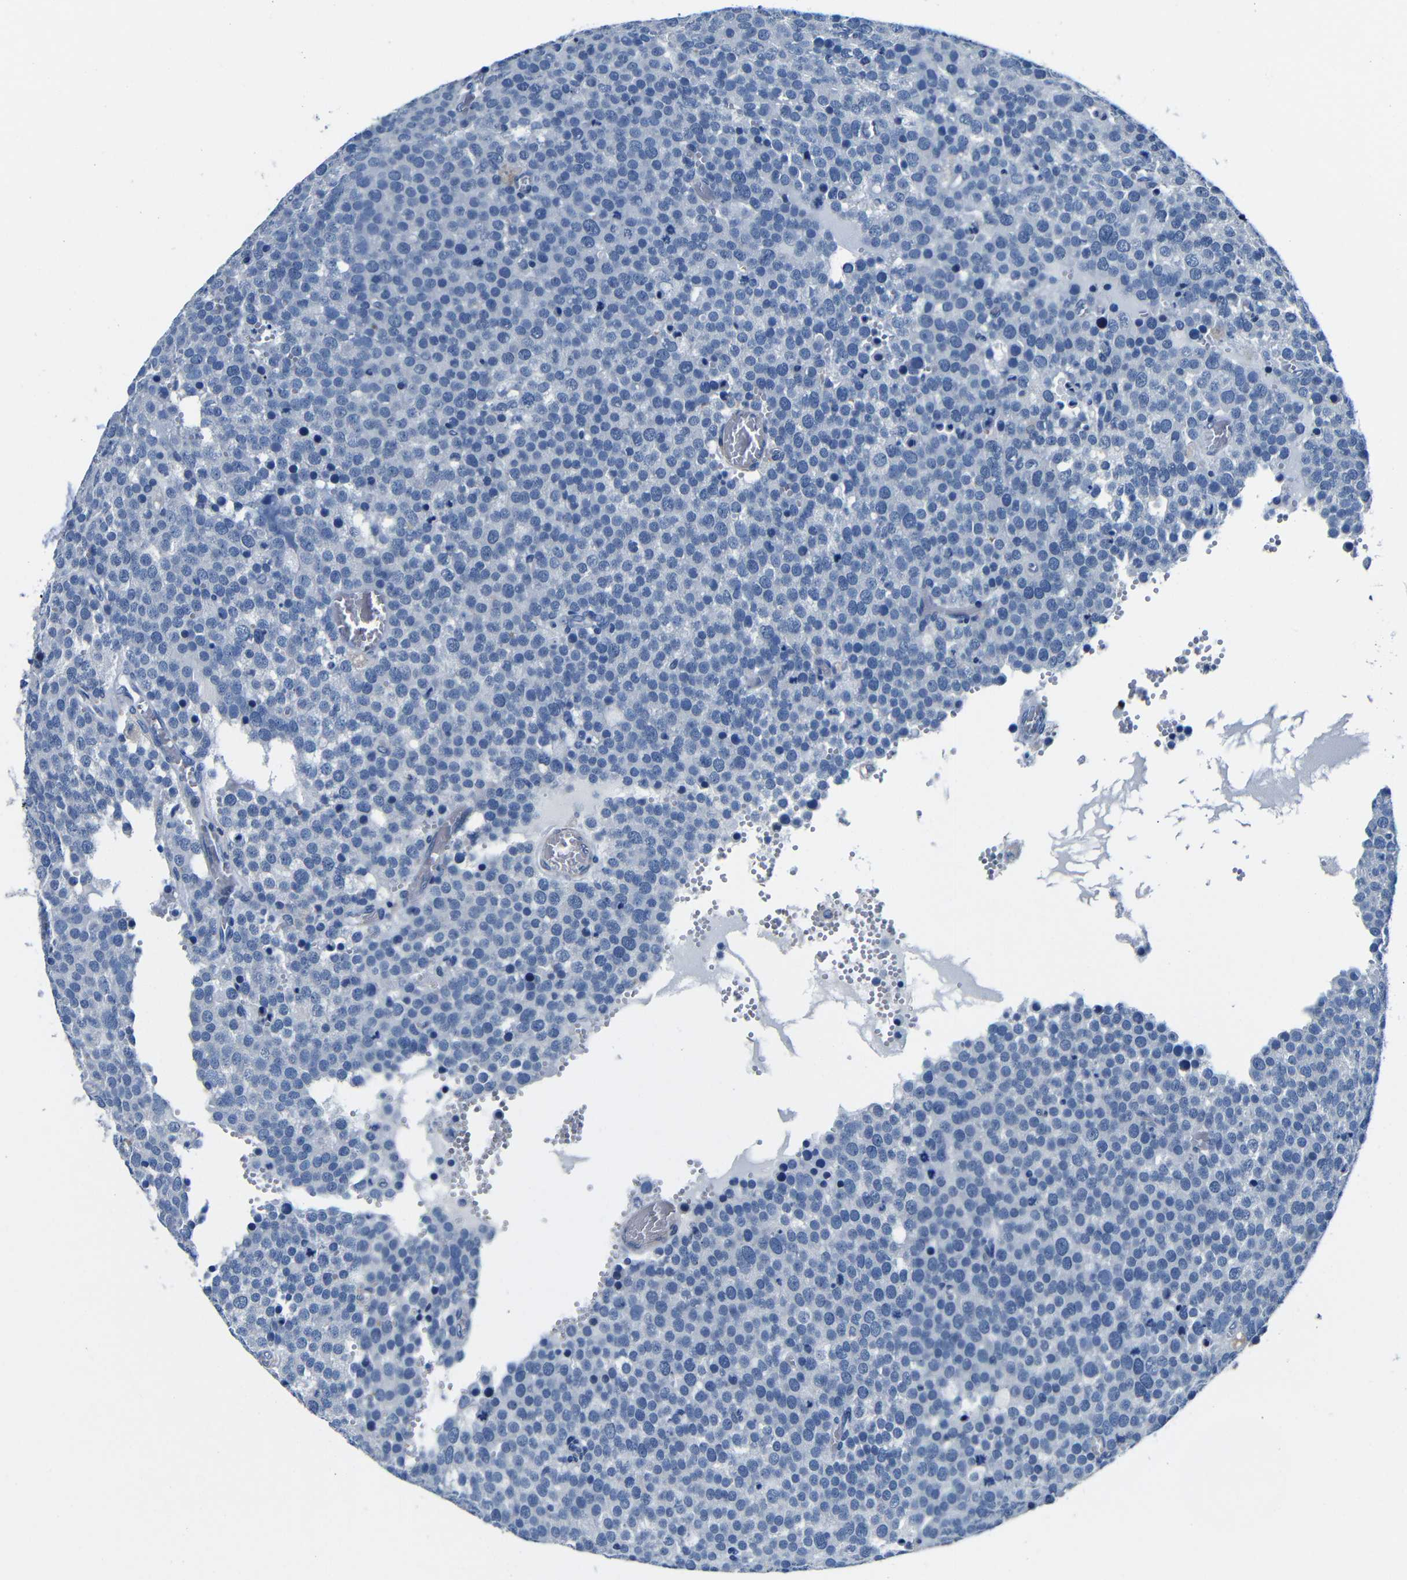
{"staining": {"intensity": "negative", "quantity": "none", "location": "none"}, "tissue": "testis cancer", "cell_type": "Tumor cells", "image_type": "cancer", "snomed": [{"axis": "morphology", "description": "Normal tissue, NOS"}, {"axis": "morphology", "description": "Seminoma, NOS"}, {"axis": "topography", "description": "Testis"}], "caption": "High power microscopy photomicrograph of an IHC image of seminoma (testis), revealing no significant expression in tumor cells.", "gene": "TNFAIP1", "patient": {"sex": "male", "age": 71}}